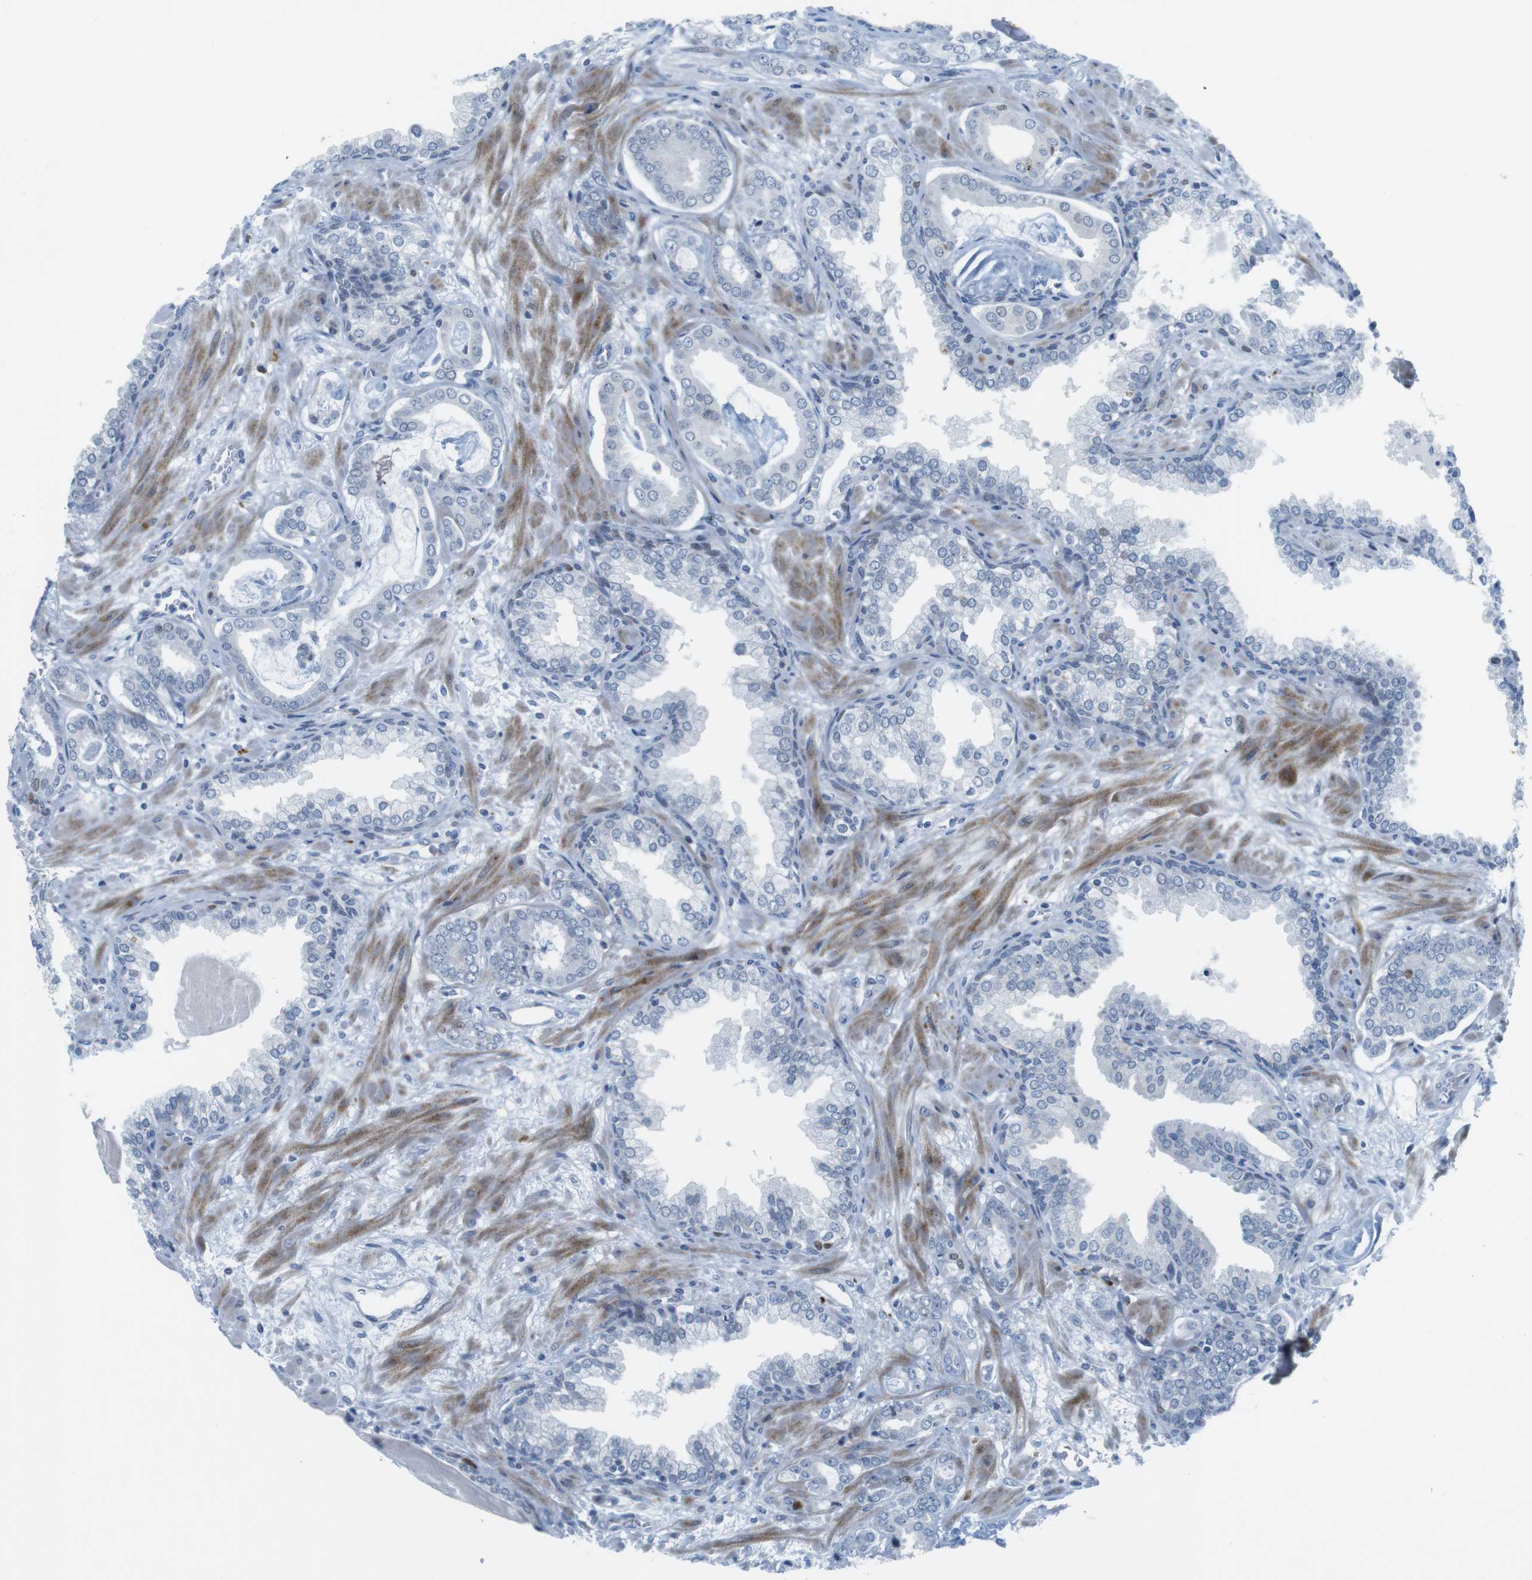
{"staining": {"intensity": "negative", "quantity": "none", "location": "none"}, "tissue": "prostate cancer", "cell_type": "Tumor cells", "image_type": "cancer", "snomed": [{"axis": "morphology", "description": "Adenocarcinoma, Low grade"}, {"axis": "topography", "description": "Prostate"}], "caption": "Tumor cells are negative for brown protein staining in prostate cancer (low-grade adenocarcinoma).", "gene": "CHAF1A", "patient": {"sex": "male", "age": 53}}